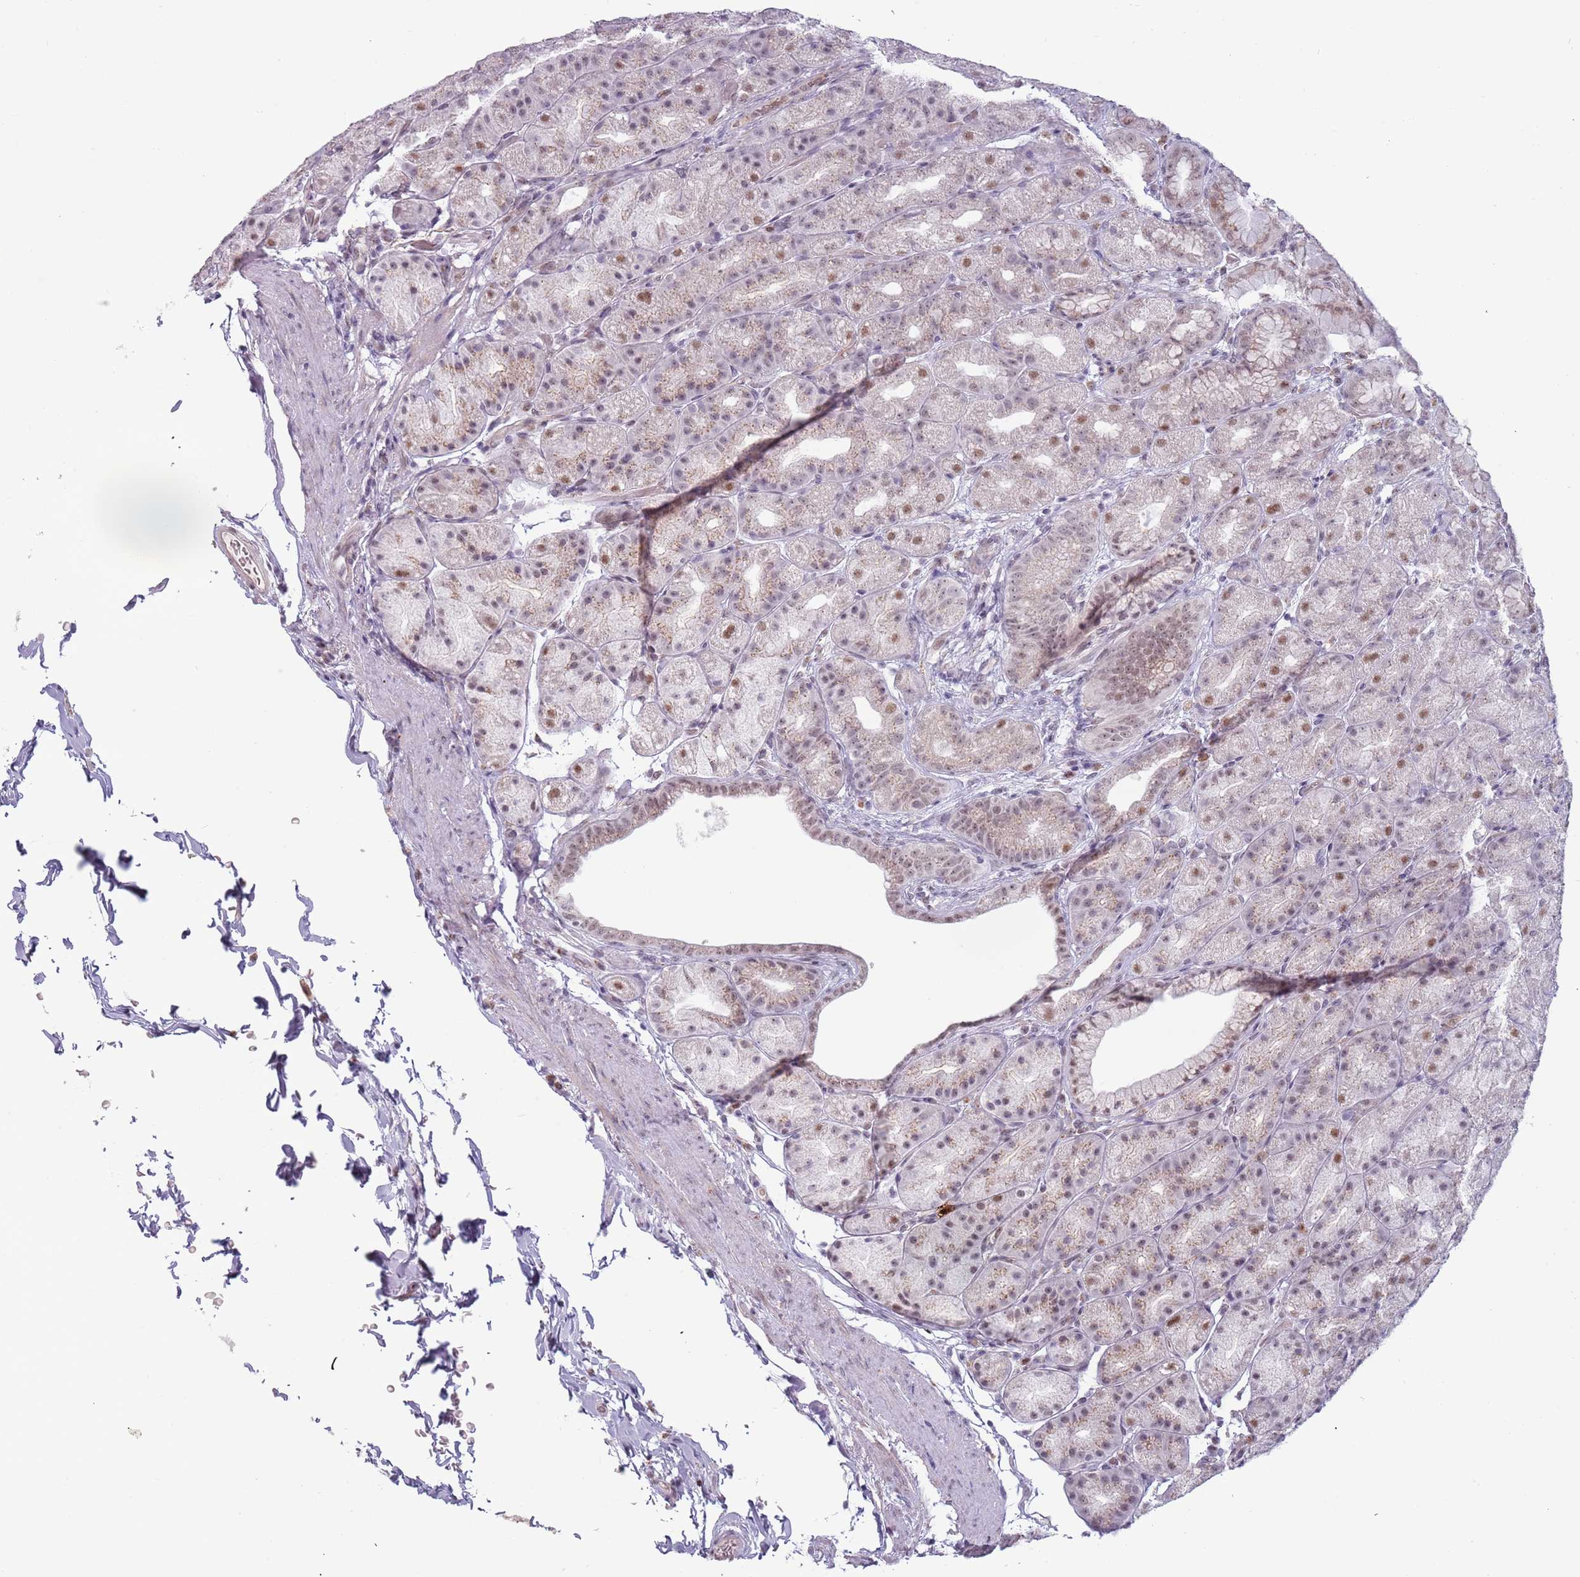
{"staining": {"intensity": "moderate", "quantity": ">75%", "location": "nuclear"}, "tissue": "stomach", "cell_type": "Glandular cells", "image_type": "normal", "snomed": [{"axis": "morphology", "description": "Normal tissue, NOS"}, {"axis": "topography", "description": "Stomach, upper"}, {"axis": "topography", "description": "Stomach"}], "caption": "Protein staining of unremarkable stomach reveals moderate nuclear positivity in approximately >75% of glandular cells. The staining is performed using DAB (3,3'-diaminobenzidine) brown chromogen to label protein expression. The nuclei are counter-stained blue using hematoxylin.", "gene": "REXO4", "patient": {"sex": "male", "age": 68}}